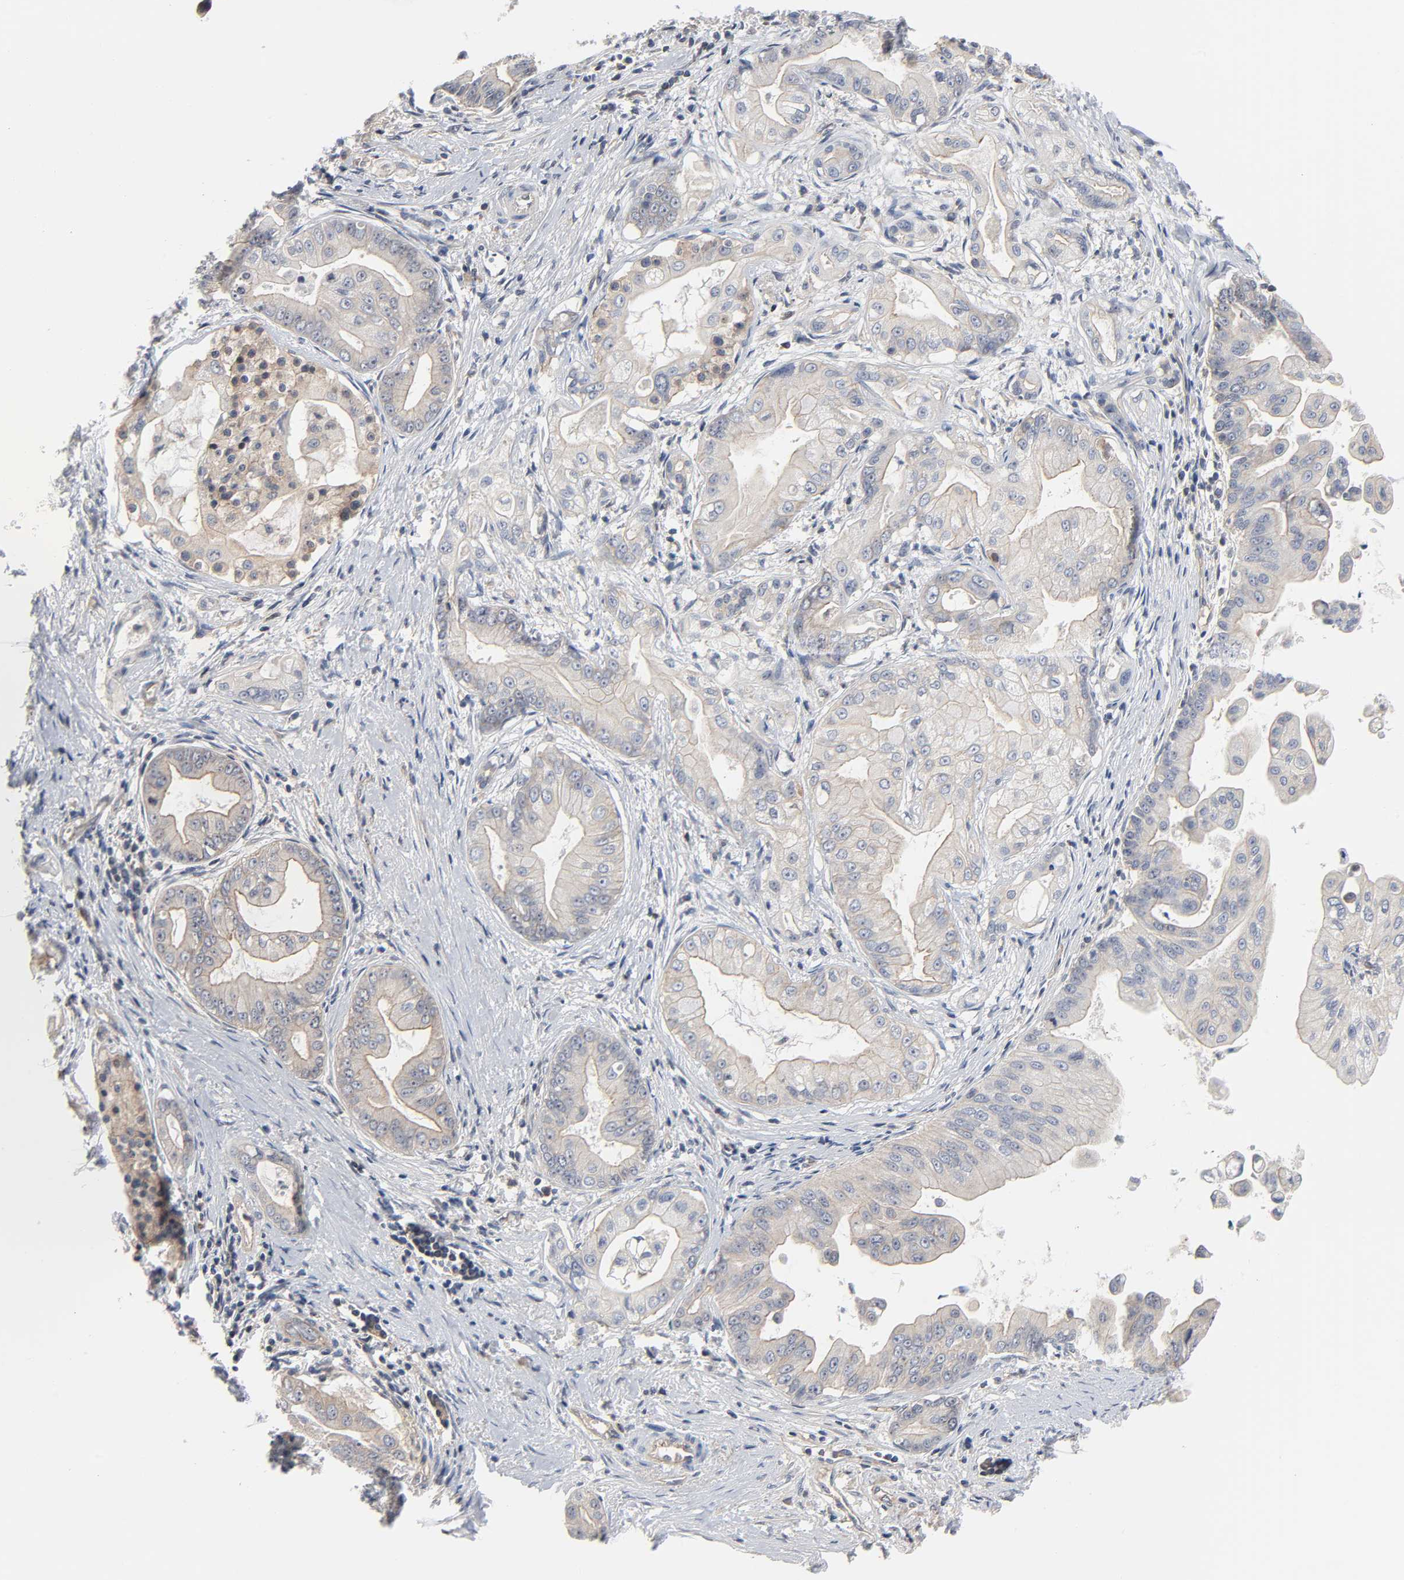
{"staining": {"intensity": "weak", "quantity": "25%-75%", "location": "cytoplasmic/membranous"}, "tissue": "pancreatic cancer", "cell_type": "Tumor cells", "image_type": "cancer", "snomed": [{"axis": "morphology", "description": "Adenocarcinoma, NOS"}, {"axis": "topography", "description": "Pancreas"}], "caption": "This is a histology image of immunohistochemistry staining of pancreatic cancer, which shows weak staining in the cytoplasmic/membranous of tumor cells.", "gene": "DDX10", "patient": {"sex": "female", "age": 75}}